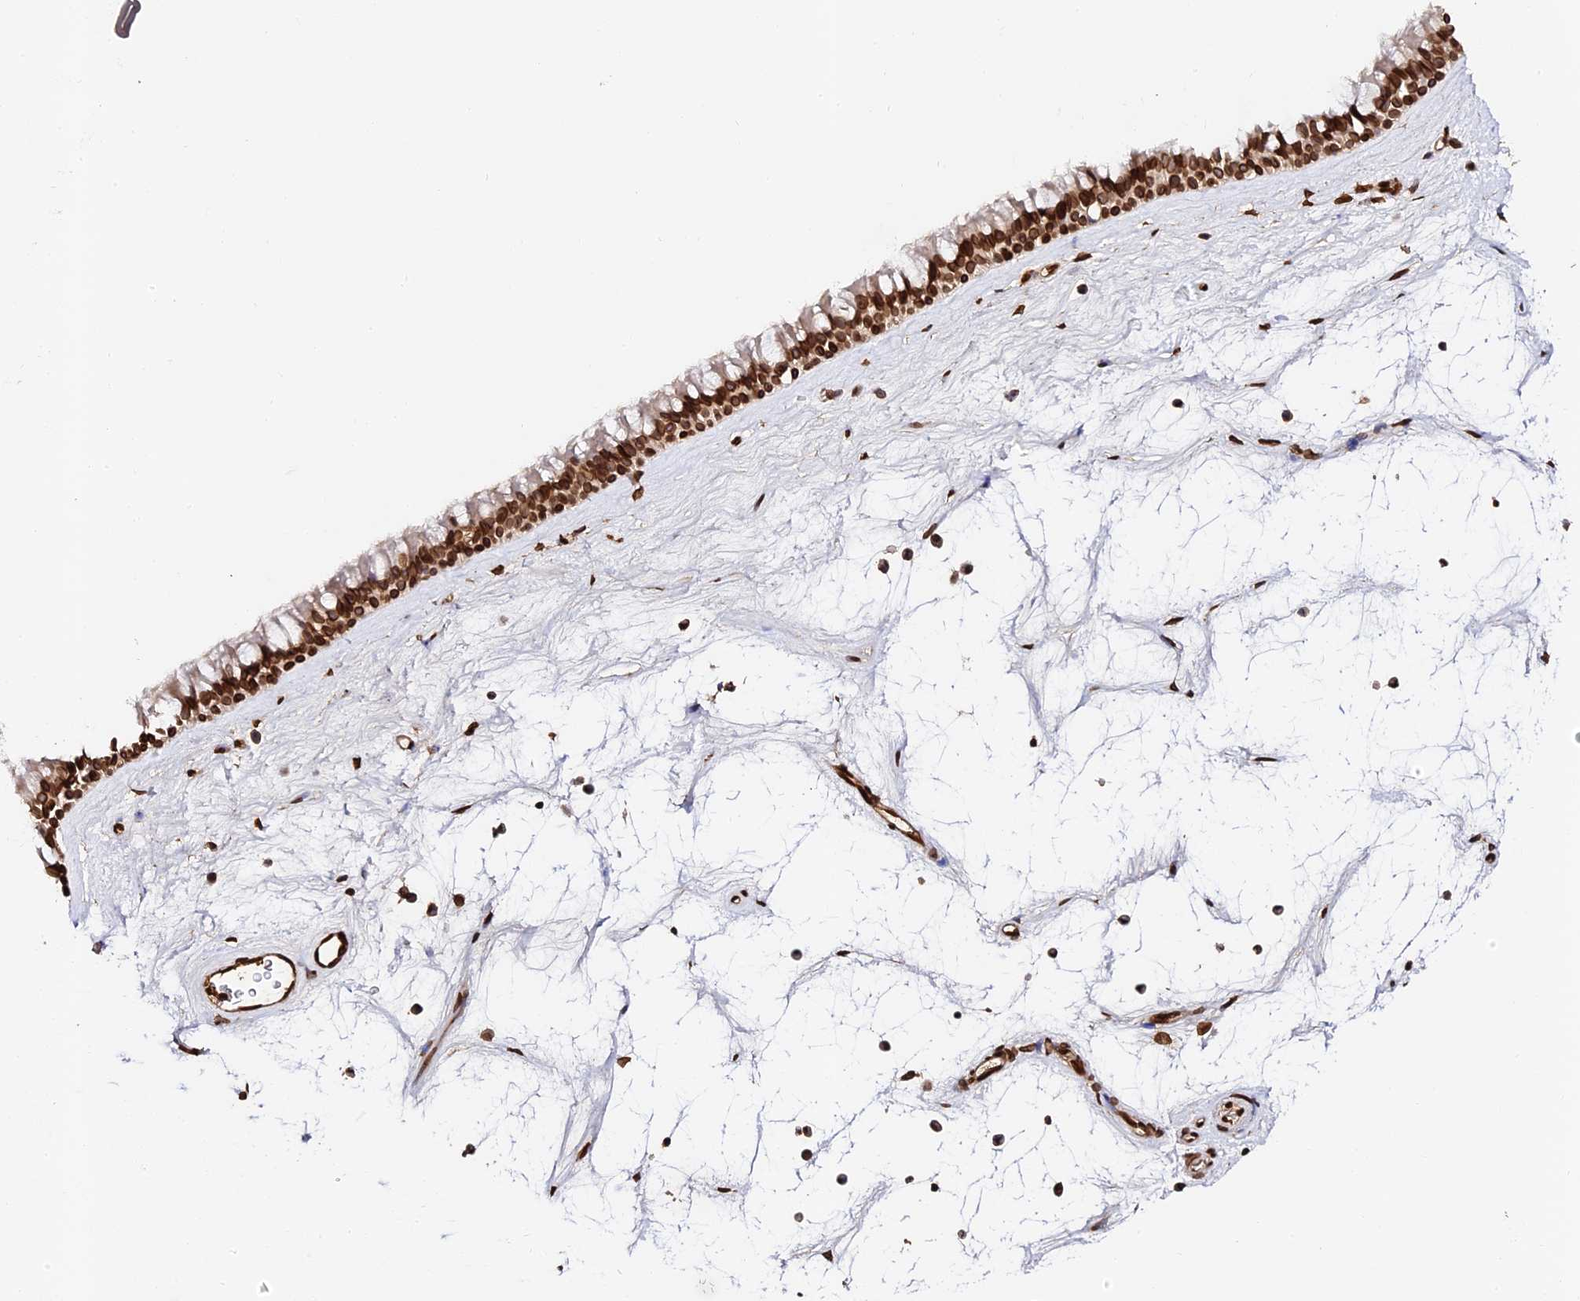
{"staining": {"intensity": "strong", "quantity": ">75%", "location": "cytoplasmic/membranous,nuclear"}, "tissue": "nasopharynx", "cell_type": "Respiratory epithelial cells", "image_type": "normal", "snomed": [{"axis": "morphology", "description": "Normal tissue, NOS"}, {"axis": "topography", "description": "Nasopharynx"}], "caption": "Immunohistochemistry (IHC) (DAB (3,3'-diaminobenzidine)) staining of normal human nasopharynx exhibits strong cytoplasmic/membranous,nuclear protein expression in approximately >75% of respiratory epithelial cells. (IHC, brightfield microscopy, high magnification).", "gene": "ANAPC5", "patient": {"sex": "male", "age": 64}}